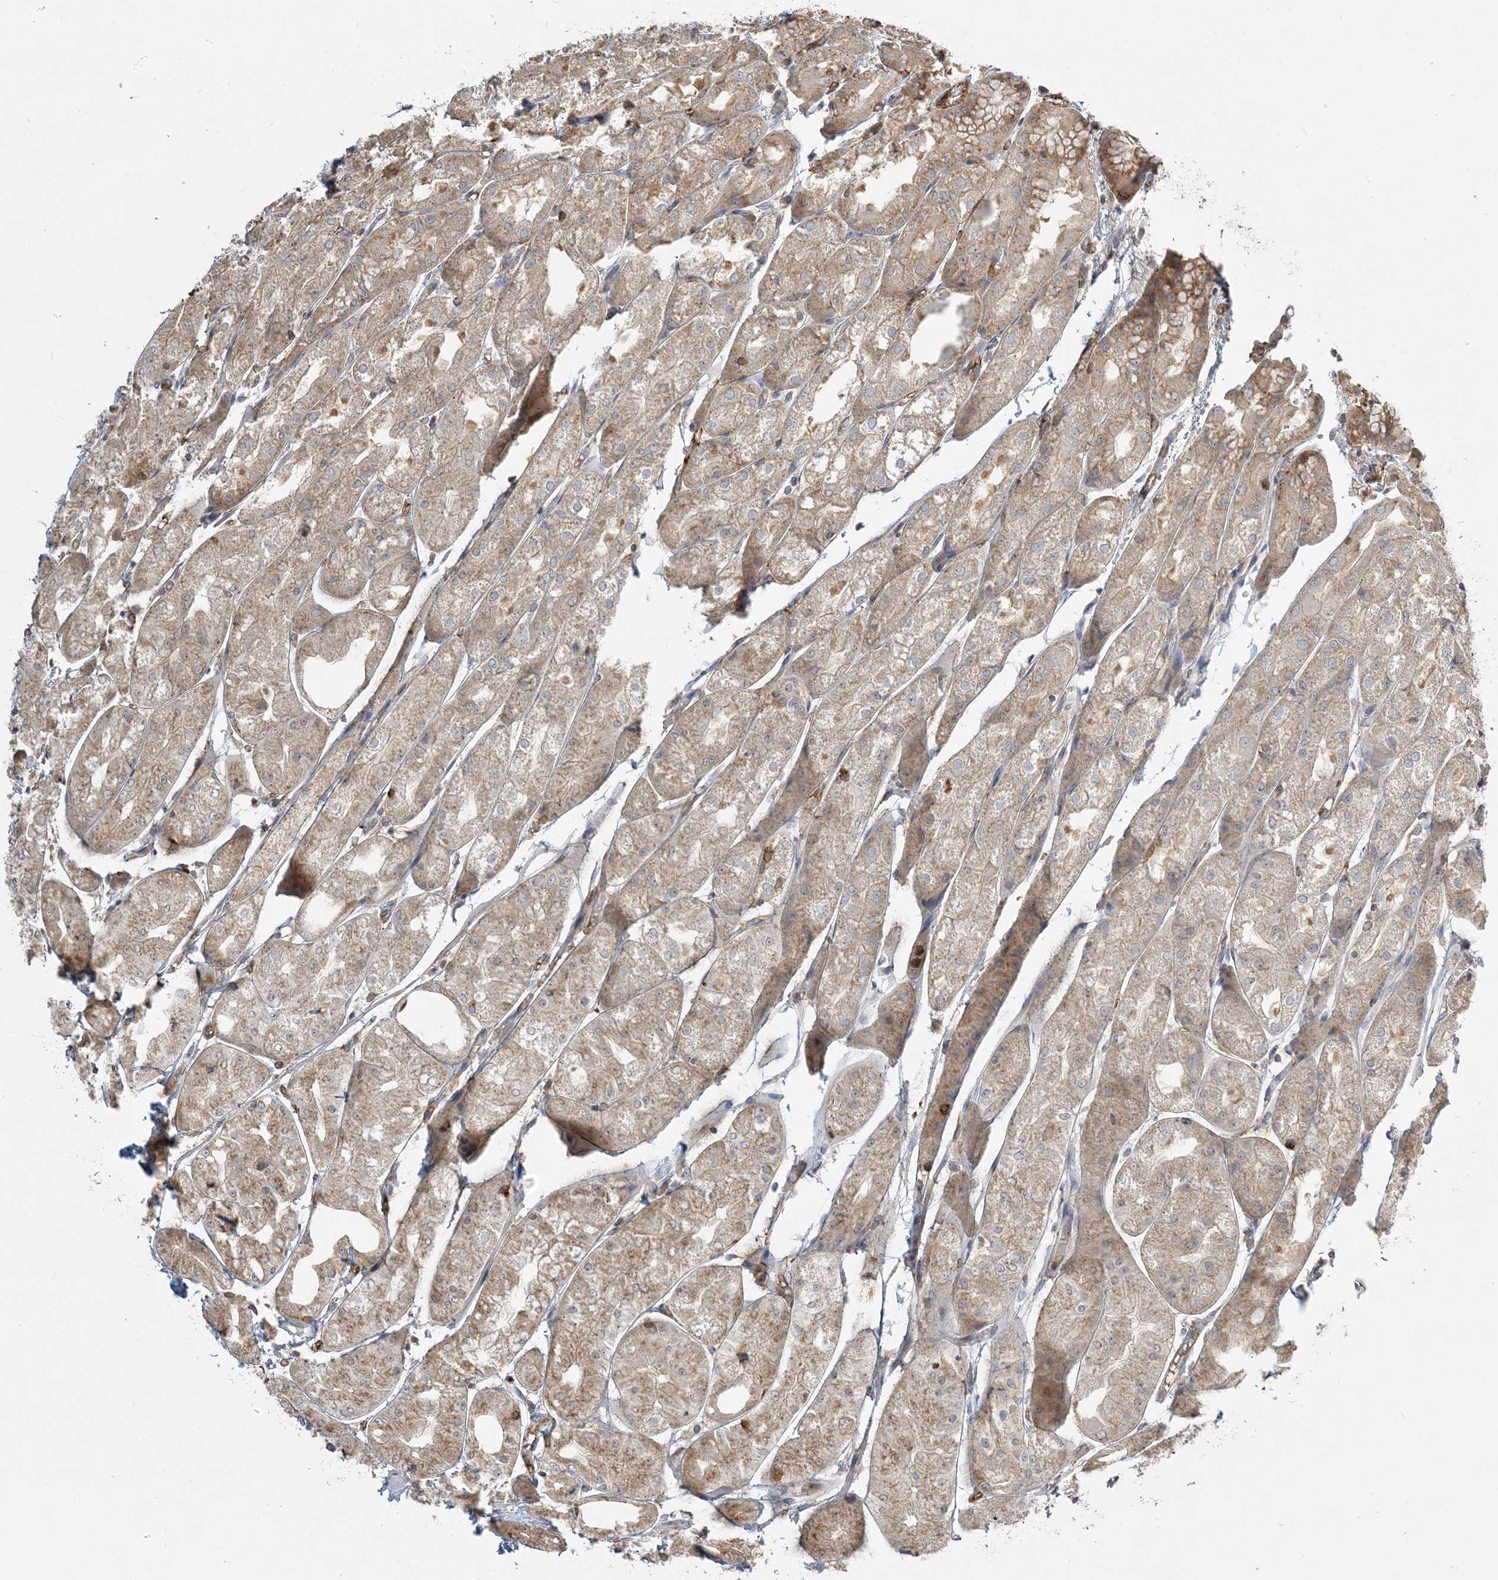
{"staining": {"intensity": "moderate", "quantity": "25%-75%", "location": "cytoplasmic/membranous"}, "tissue": "stomach", "cell_type": "Glandular cells", "image_type": "normal", "snomed": [{"axis": "morphology", "description": "Normal tissue, NOS"}, {"axis": "topography", "description": "Stomach, upper"}], "caption": "This histopathology image exhibits immunohistochemistry staining of normal human stomach, with medium moderate cytoplasmic/membranous staining in about 25%-75% of glandular cells.", "gene": "AP1AR", "patient": {"sex": "male", "age": 72}}